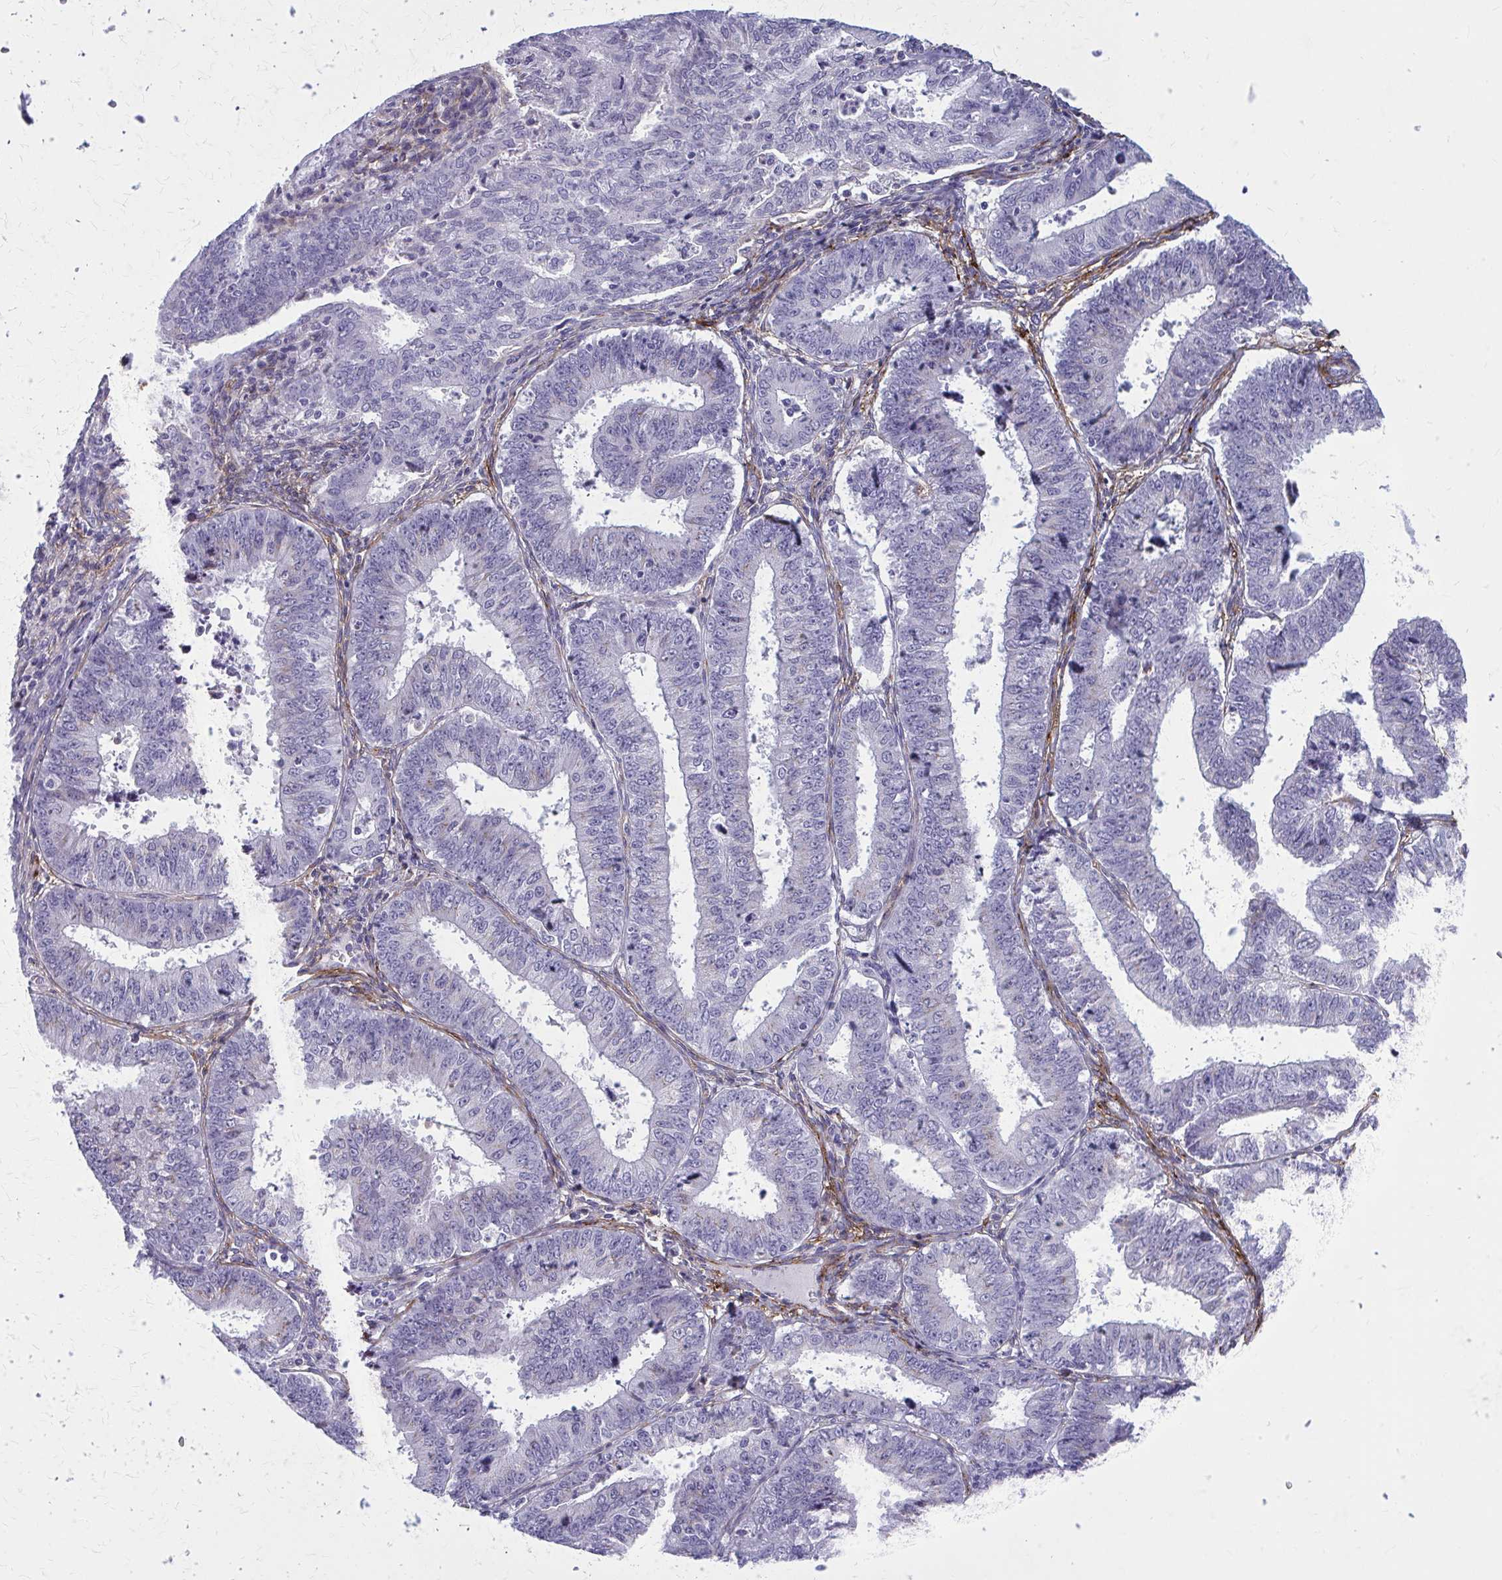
{"staining": {"intensity": "negative", "quantity": "none", "location": "none"}, "tissue": "endometrial cancer", "cell_type": "Tumor cells", "image_type": "cancer", "snomed": [{"axis": "morphology", "description": "Adenocarcinoma, NOS"}, {"axis": "topography", "description": "Endometrium"}], "caption": "A histopathology image of endometrial adenocarcinoma stained for a protein reveals no brown staining in tumor cells.", "gene": "AKAP12", "patient": {"sex": "female", "age": 73}}